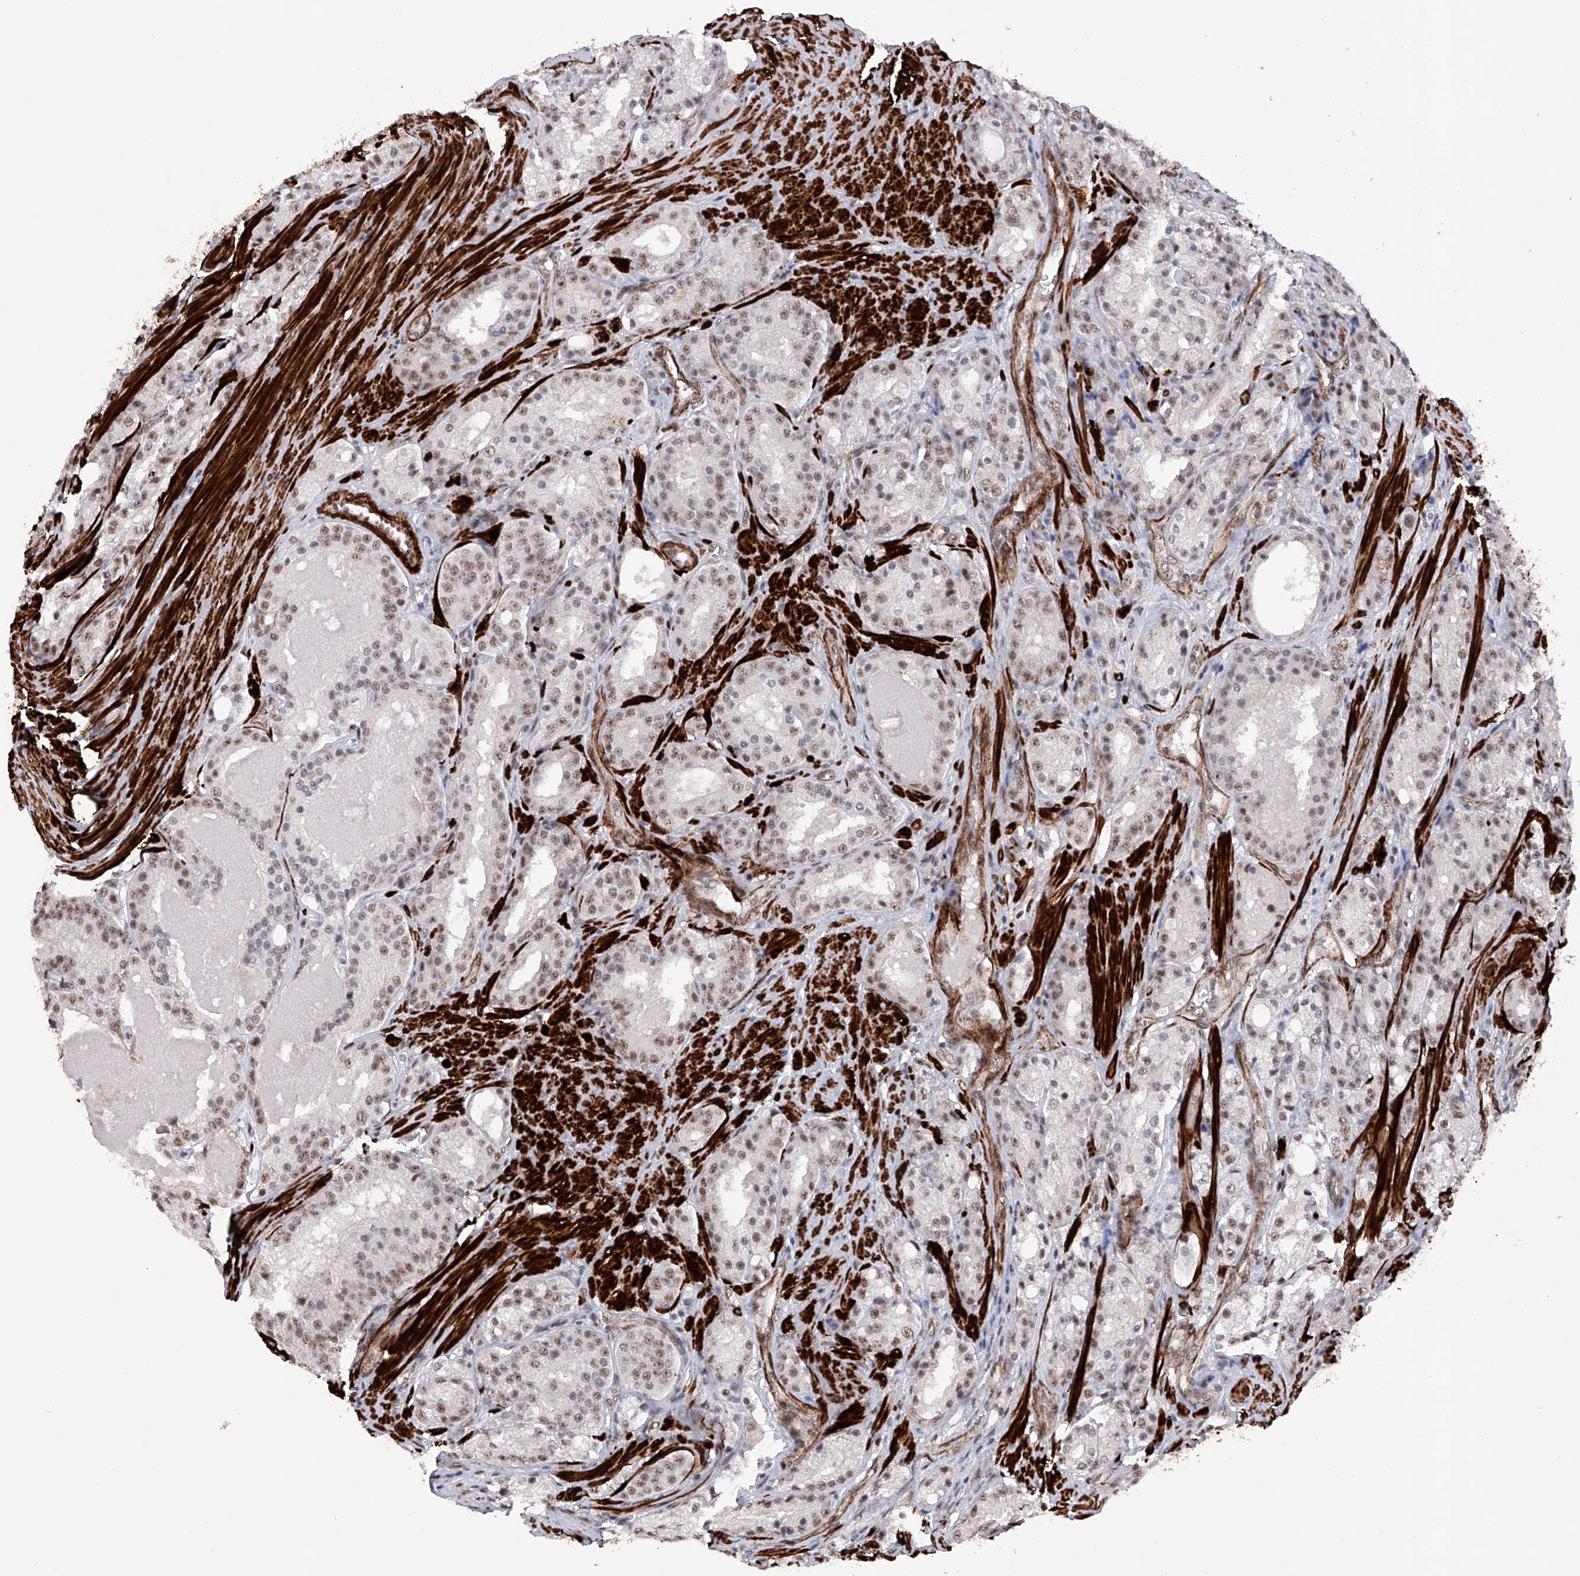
{"staining": {"intensity": "moderate", "quantity": "25%-75%", "location": "nuclear"}, "tissue": "prostate cancer", "cell_type": "Tumor cells", "image_type": "cancer", "snomed": [{"axis": "morphology", "description": "Adenocarcinoma, High grade"}, {"axis": "topography", "description": "Prostate"}], "caption": "This is an image of immunohistochemistry staining of high-grade adenocarcinoma (prostate), which shows moderate staining in the nuclear of tumor cells.", "gene": "NFATC4", "patient": {"sex": "male", "age": 60}}